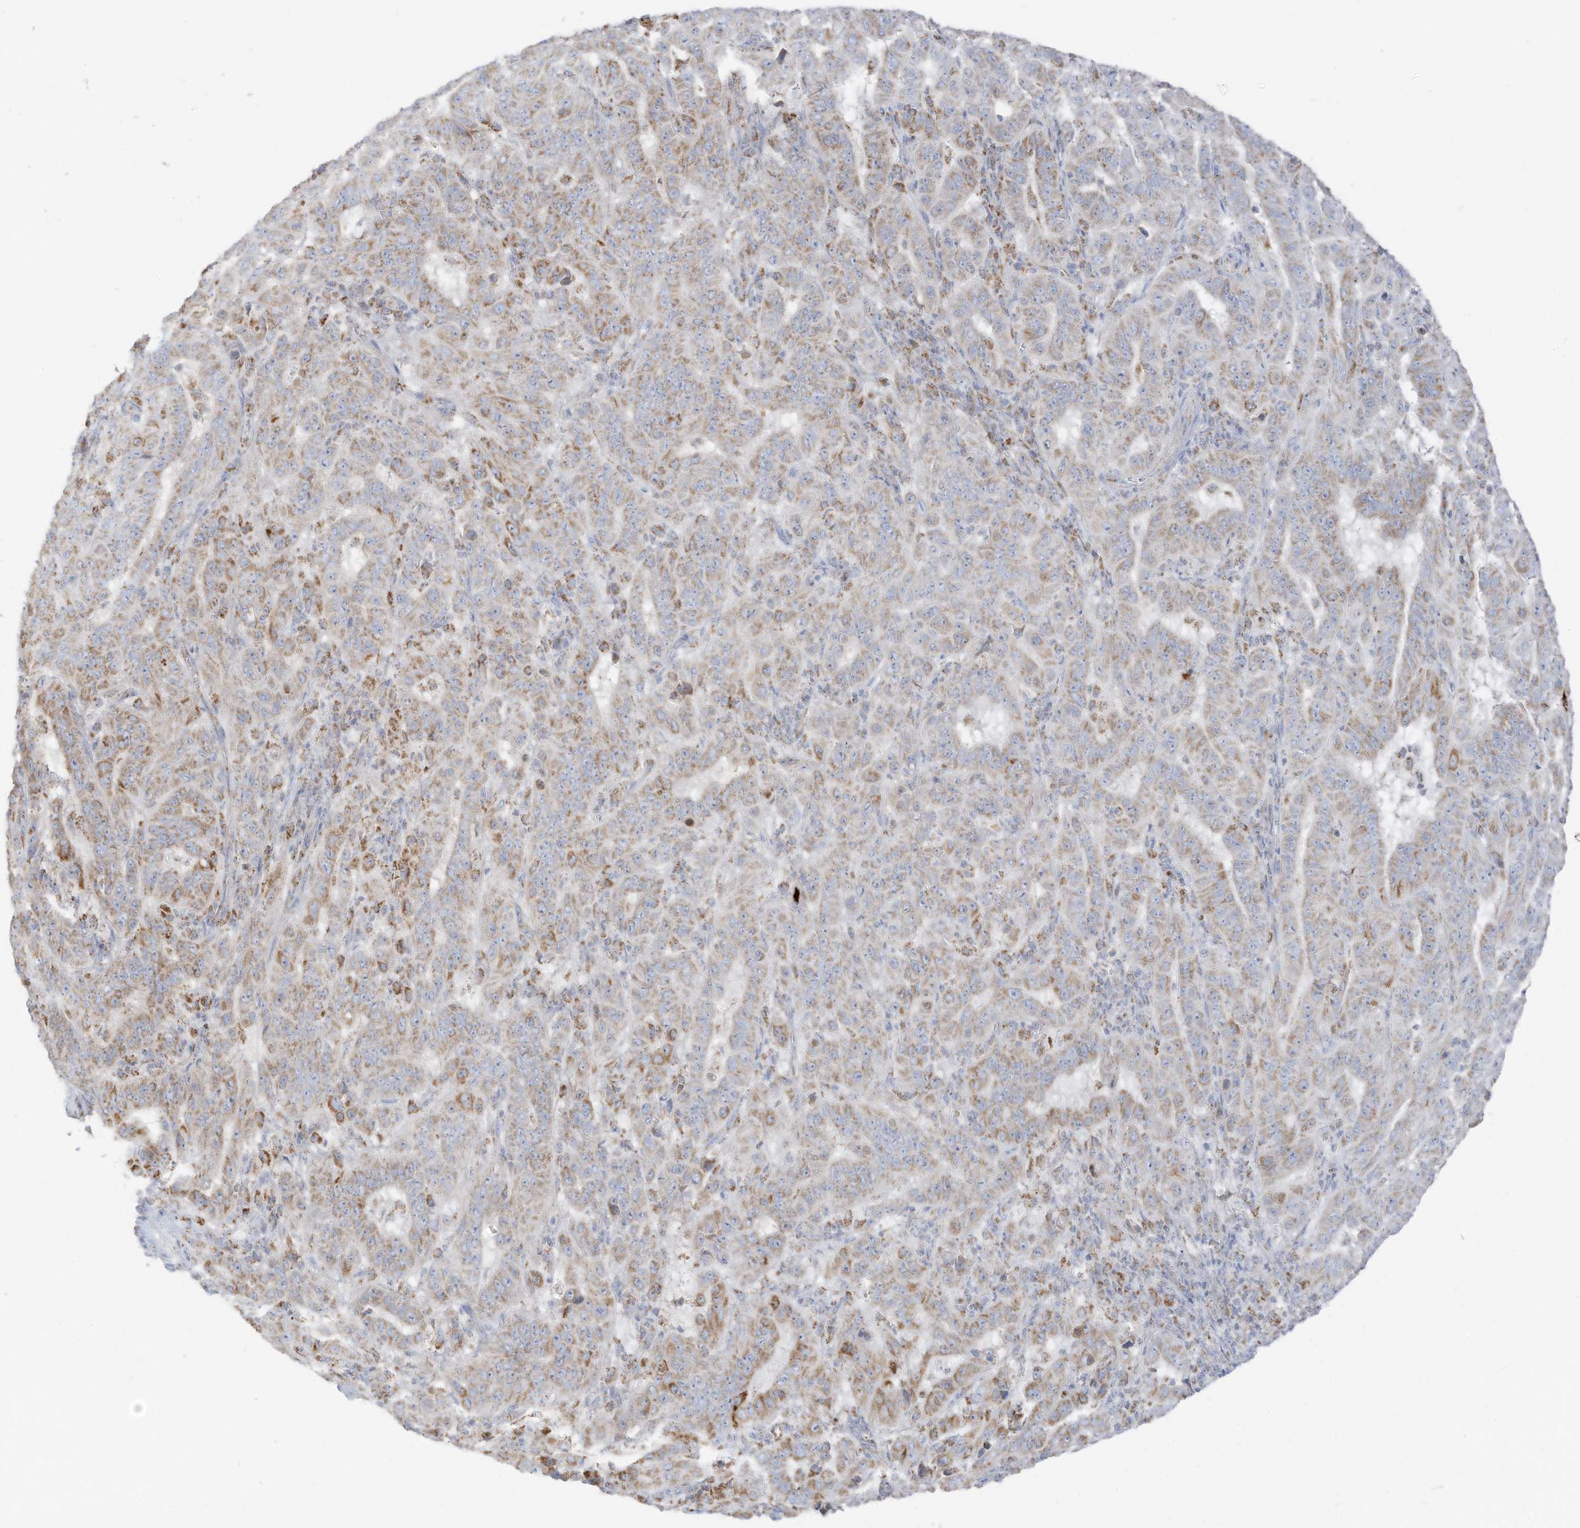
{"staining": {"intensity": "moderate", "quantity": "25%-75%", "location": "cytoplasmic/membranous"}, "tissue": "pancreatic cancer", "cell_type": "Tumor cells", "image_type": "cancer", "snomed": [{"axis": "morphology", "description": "Adenocarcinoma, NOS"}, {"axis": "topography", "description": "Pancreas"}], "caption": "Pancreatic adenocarcinoma stained for a protein (brown) reveals moderate cytoplasmic/membranous positive positivity in approximately 25%-75% of tumor cells.", "gene": "ETHE1", "patient": {"sex": "male", "age": 63}}